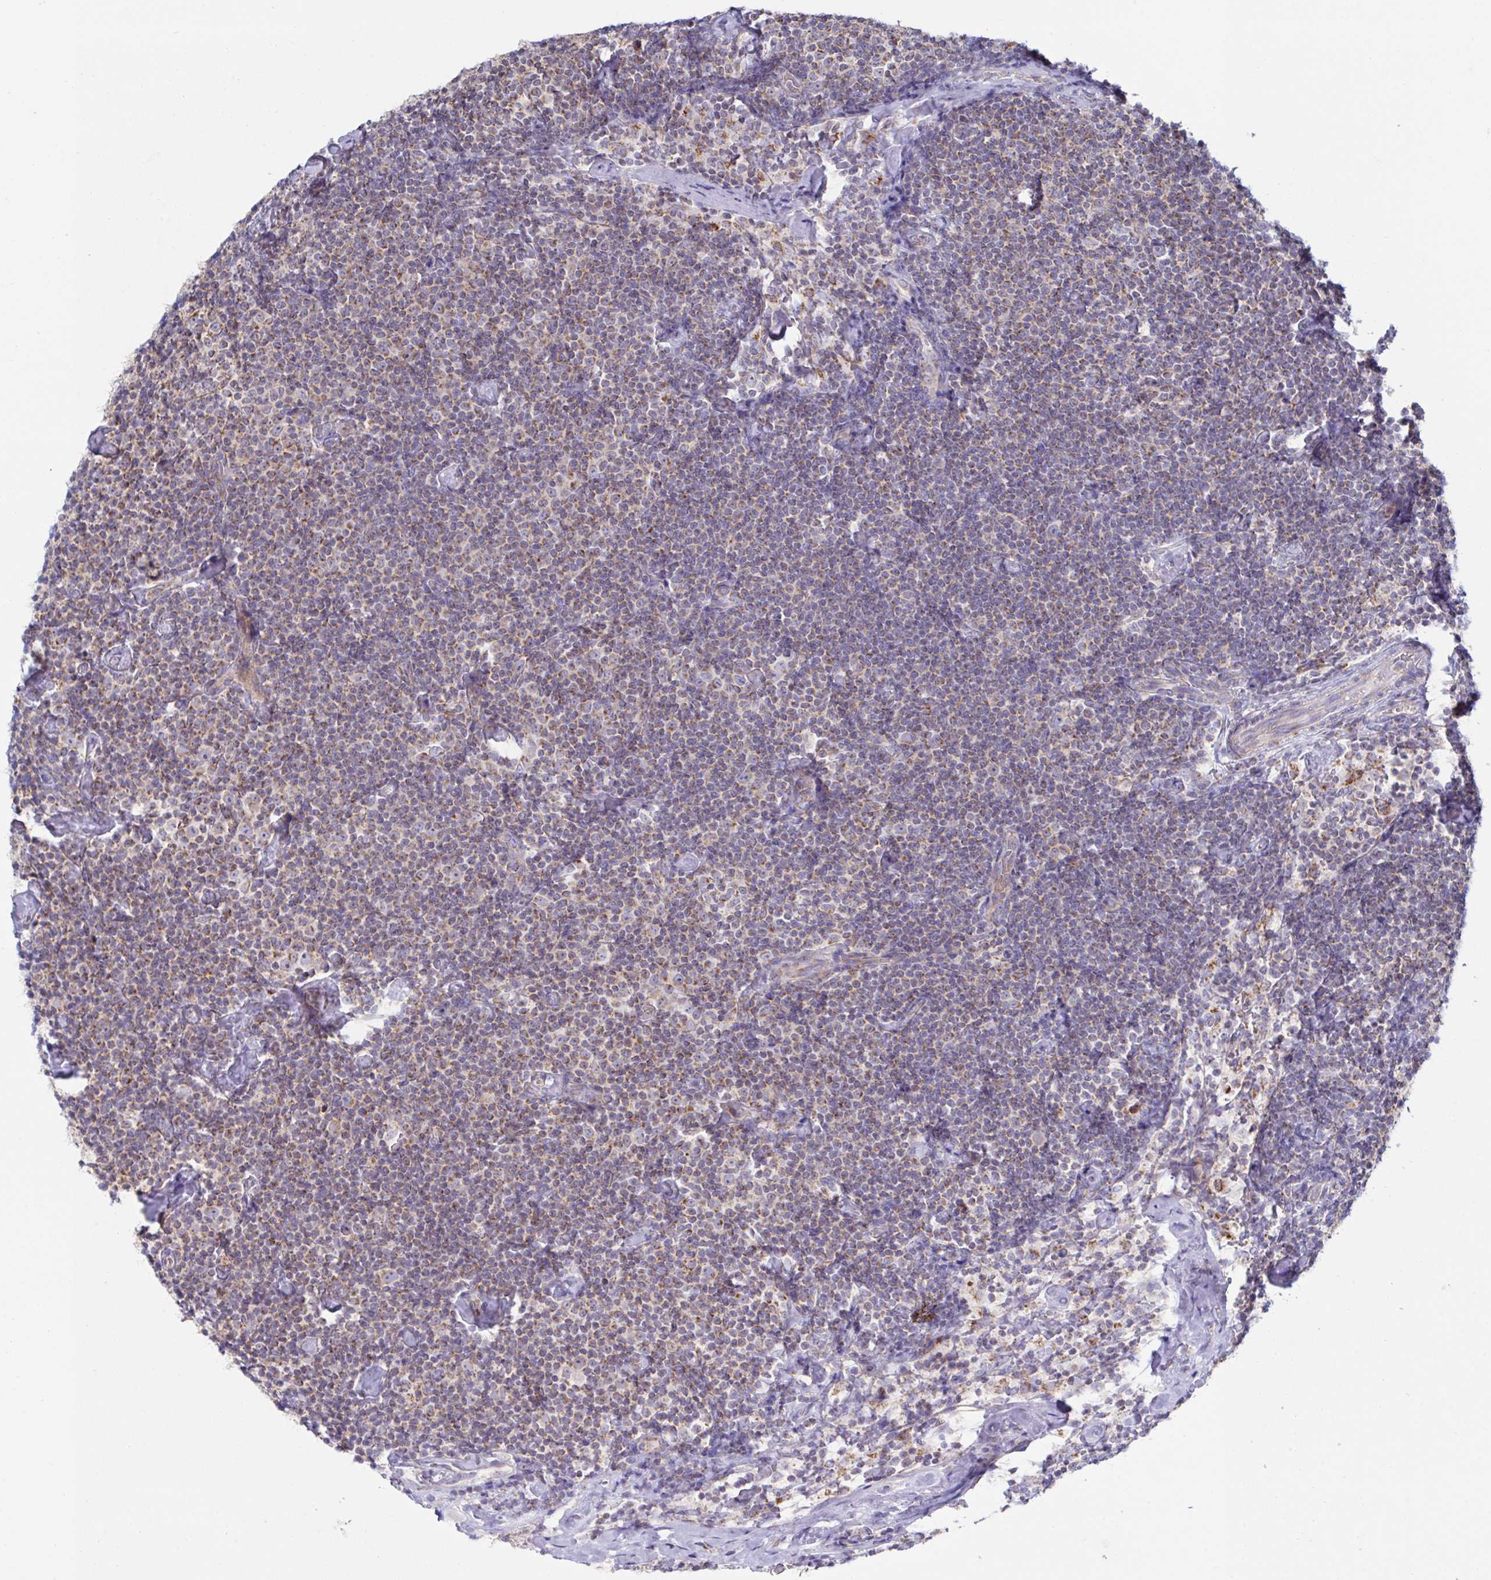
{"staining": {"intensity": "moderate", "quantity": "25%-75%", "location": "cytoplasmic/membranous"}, "tissue": "lymphoma", "cell_type": "Tumor cells", "image_type": "cancer", "snomed": [{"axis": "morphology", "description": "Malignant lymphoma, non-Hodgkin's type, Low grade"}, {"axis": "topography", "description": "Lymph node"}], "caption": "A brown stain highlights moderate cytoplasmic/membranous expression of a protein in human lymphoma tumor cells. (brown staining indicates protein expression, while blue staining denotes nuclei).", "gene": "NDUFA7", "patient": {"sex": "male", "age": 81}}